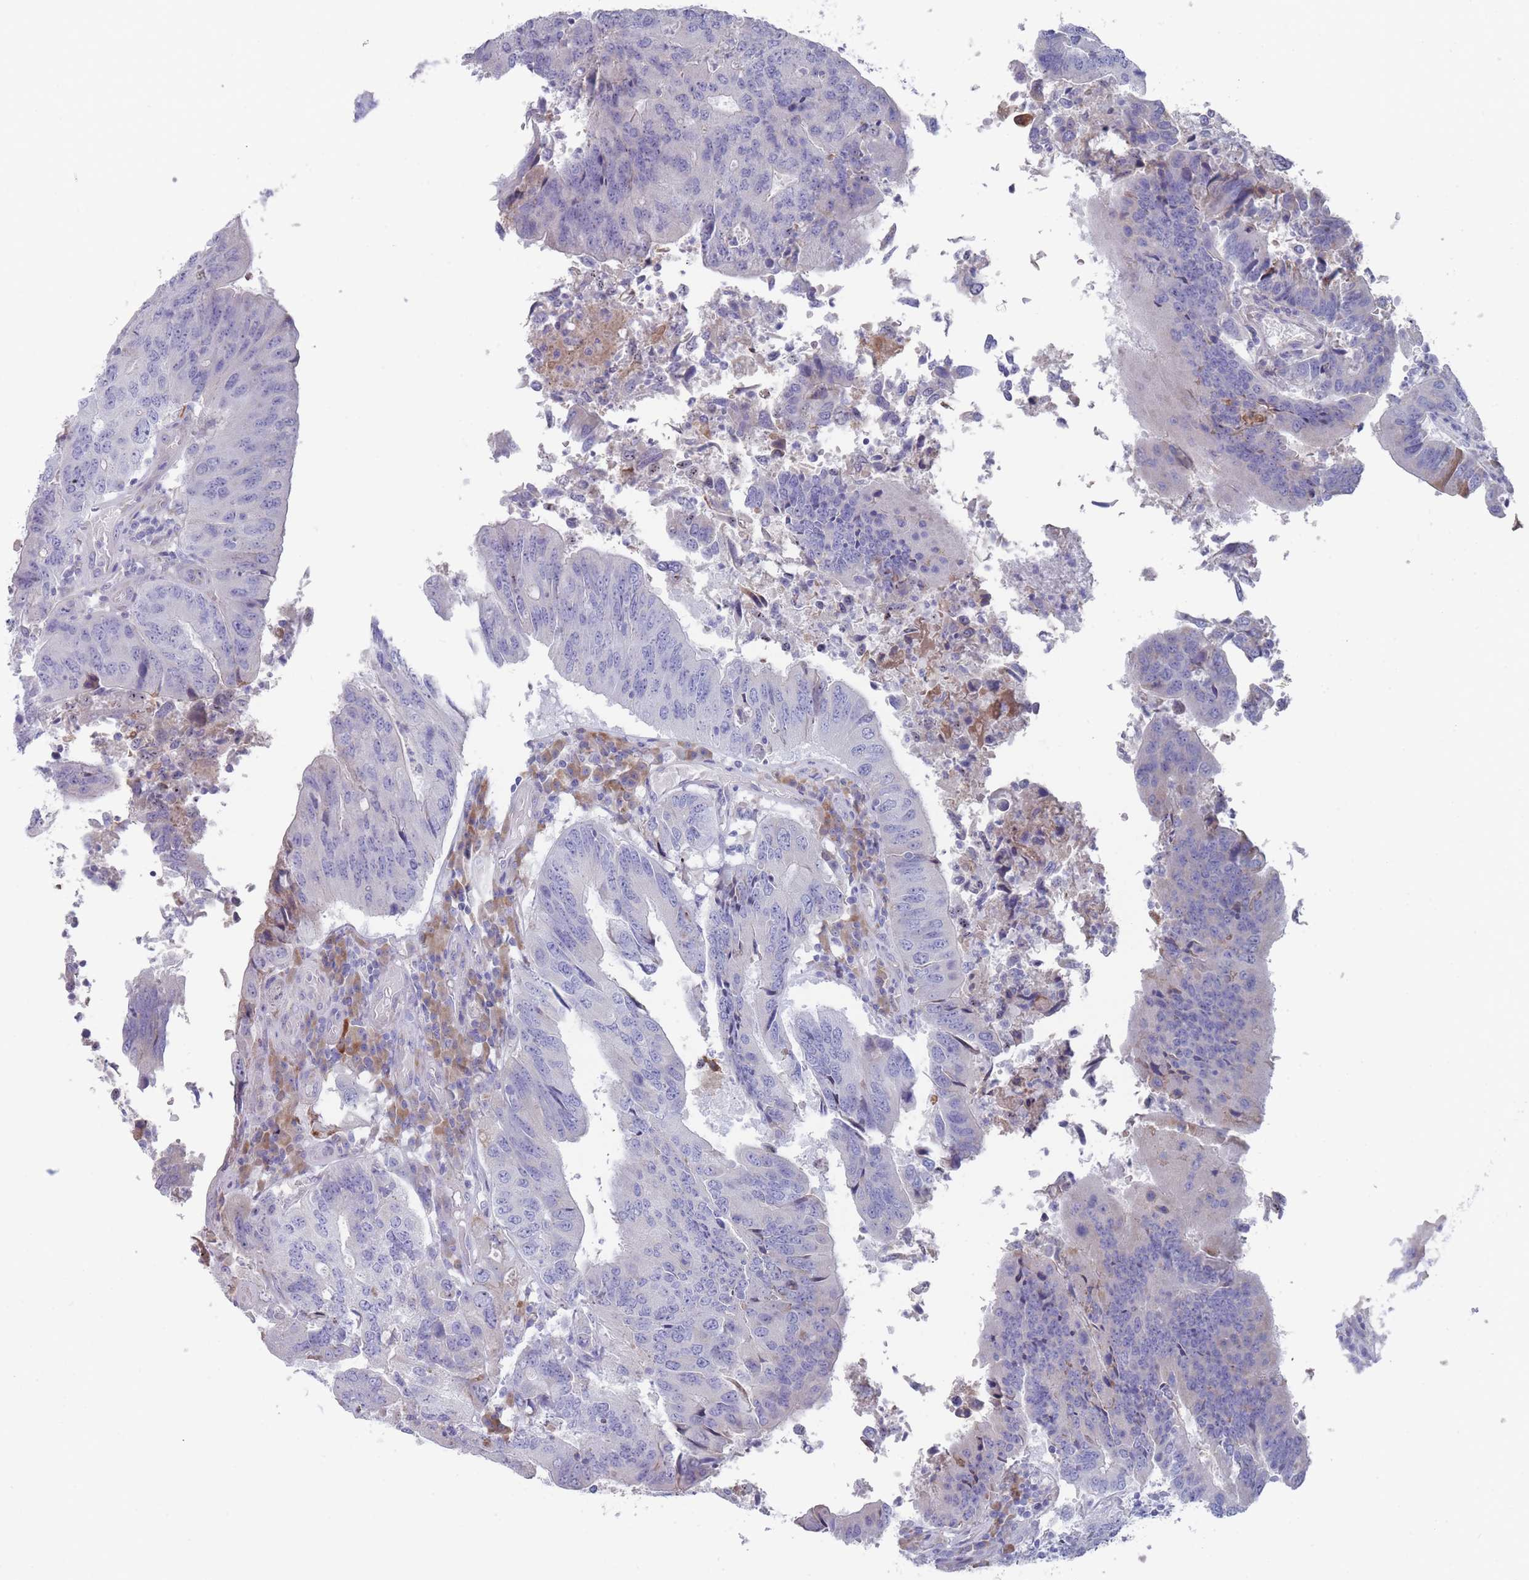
{"staining": {"intensity": "negative", "quantity": "none", "location": "none"}, "tissue": "colorectal cancer", "cell_type": "Tumor cells", "image_type": "cancer", "snomed": [{"axis": "morphology", "description": "Adenocarcinoma, NOS"}, {"axis": "topography", "description": "Colon"}], "caption": "This is an immunohistochemistry (IHC) histopathology image of colorectal cancer (adenocarcinoma). There is no expression in tumor cells.", "gene": "ST8SIA5", "patient": {"sex": "female", "age": 67}}